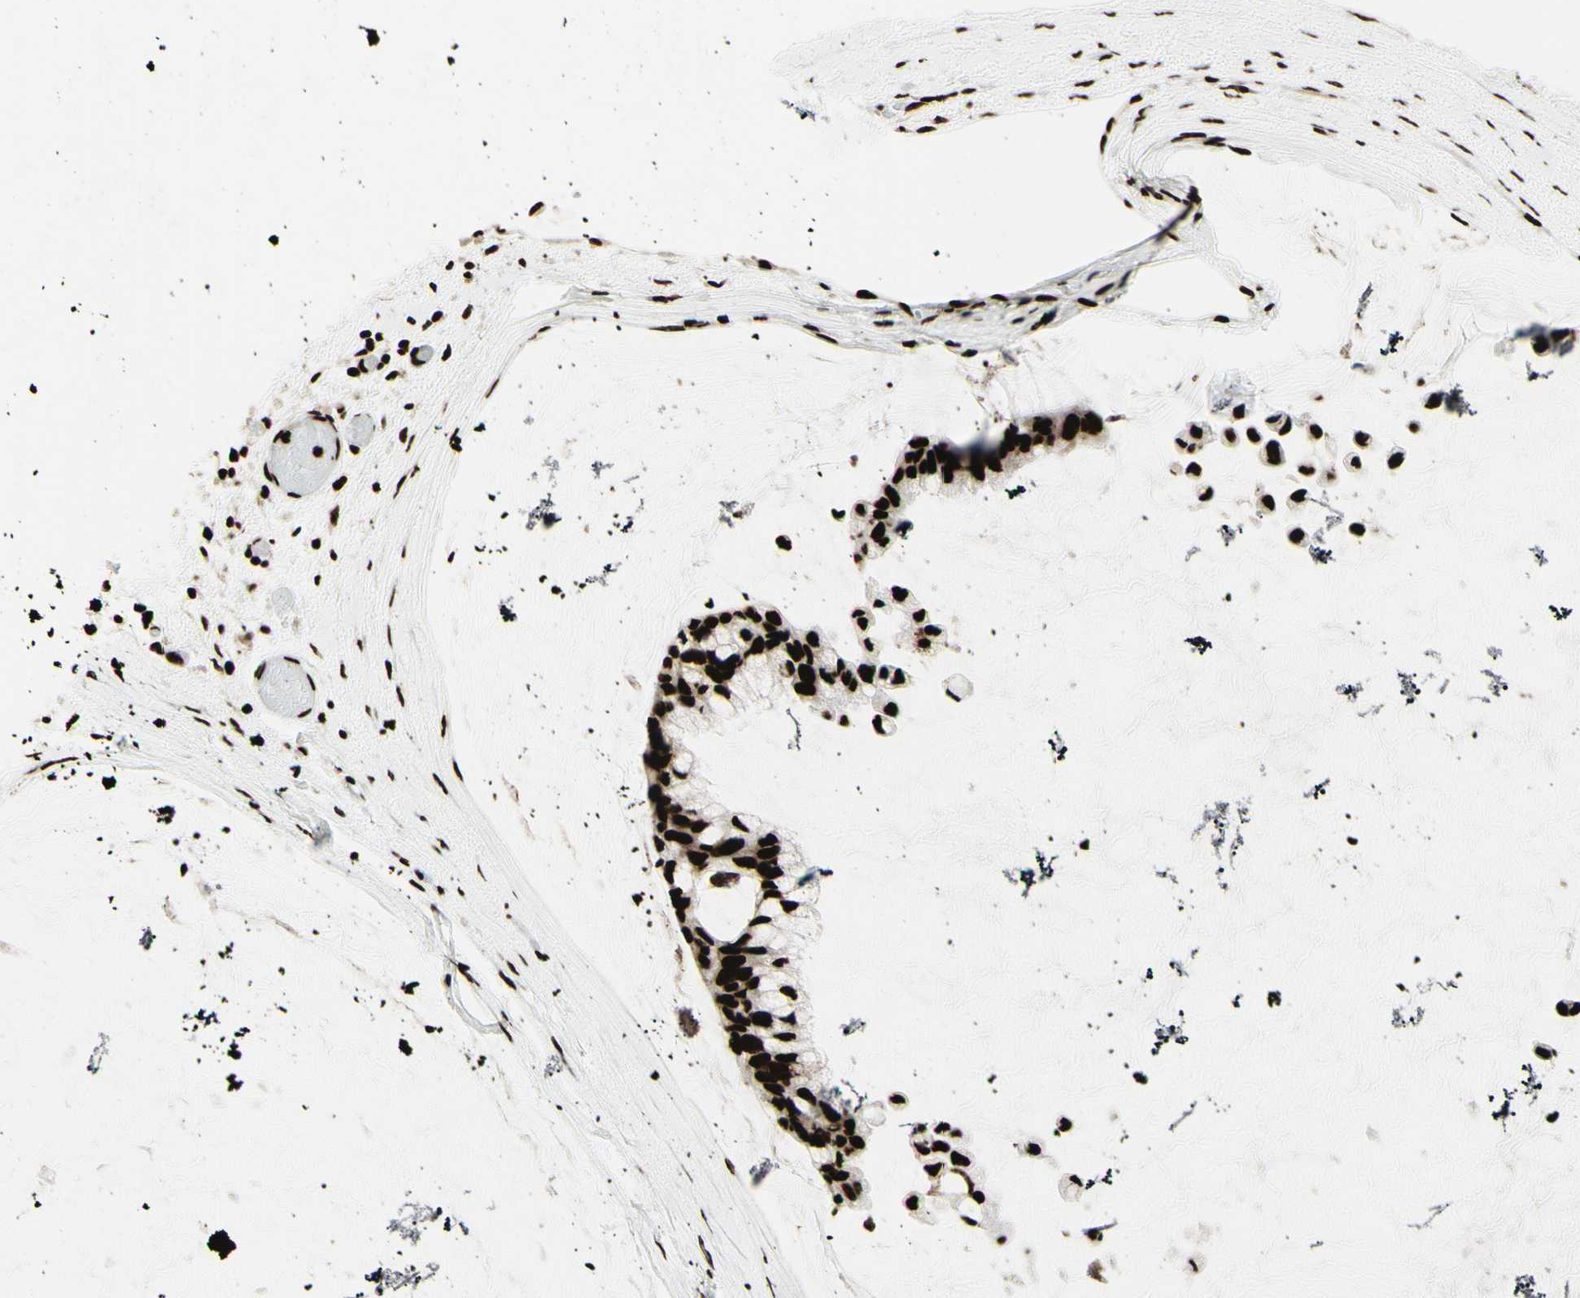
{"staining": {"intensity": "strong", "quantity": ">75%", "location": "nuclear"}, "tissue": "ovarian cancer", "cell_type": "Tumor cells", "image_type": "cancer", "snomed": [{"axis": "morphology", "description": "Cystadenocarcinoma, mucinous, NOS"}, {"axis": "topography", "description": "Ovary"}], "caption": "Strong nuclear staining for a protein is present in about >75% of tumor cells of ovarian cancer (mucinous cystadenocarcinoma) using immunohistochemistry (IHC).", "gene": "U2AF2", "patient": {"sex": "female", "age": 39}}